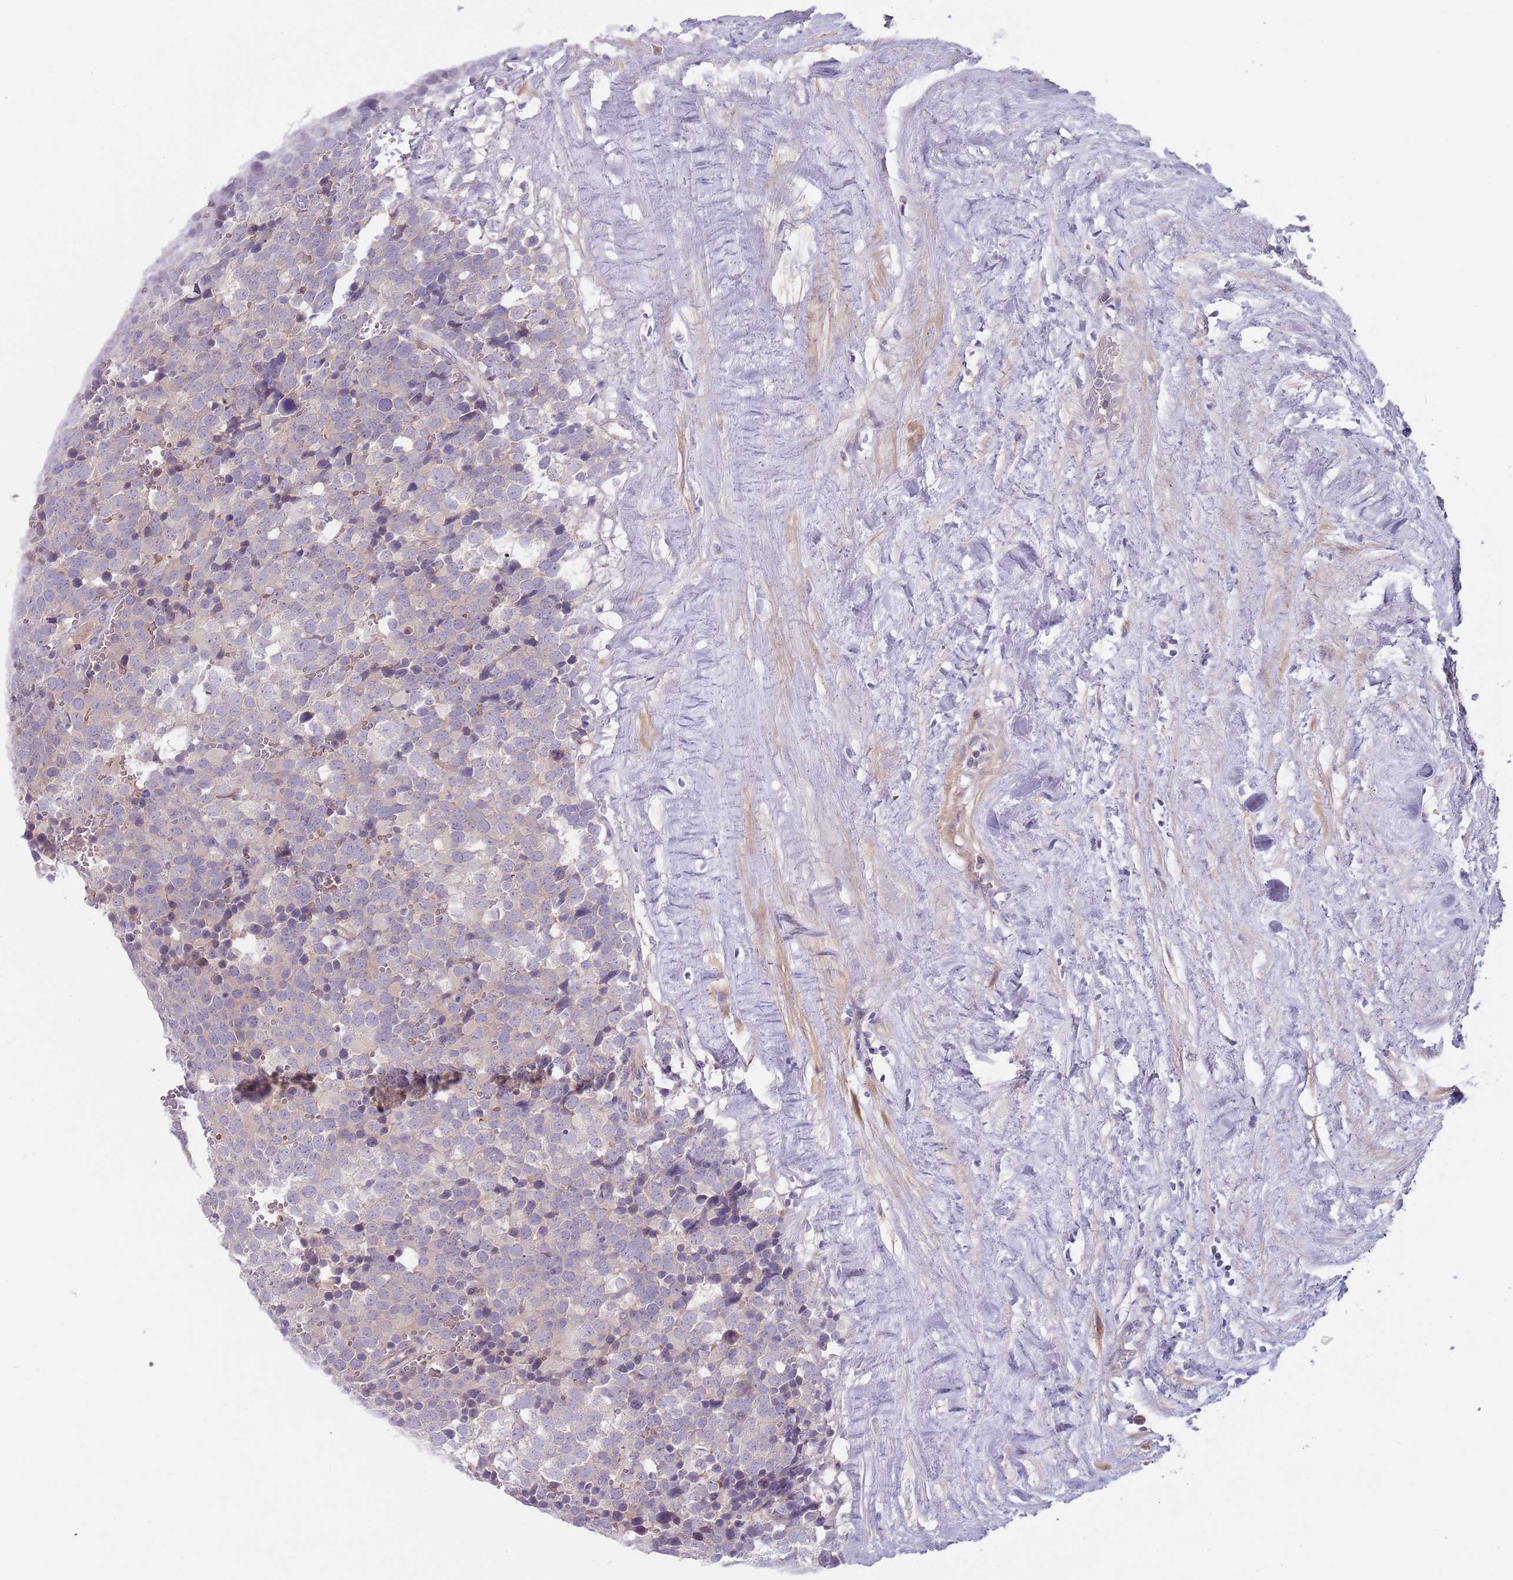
{"staining": {"intensity": "negative", "quantity": "none", "location": "none"}, "tissue": "testis cancer", "cell_type": "Tumor cells", "image_type": "cancer", "snomed": [{"axis": "morphology", "description": "Seminoma, NOS"}, {"axis": "topography", "description": "Testis"}], "caption": "This is an immunohistochemistry (IHC) histopathology image of human seminoma (testis). There is no staining in tumor cells.", "gene": "PRAC1", "patient": {"sex": "male", "age": 71}}